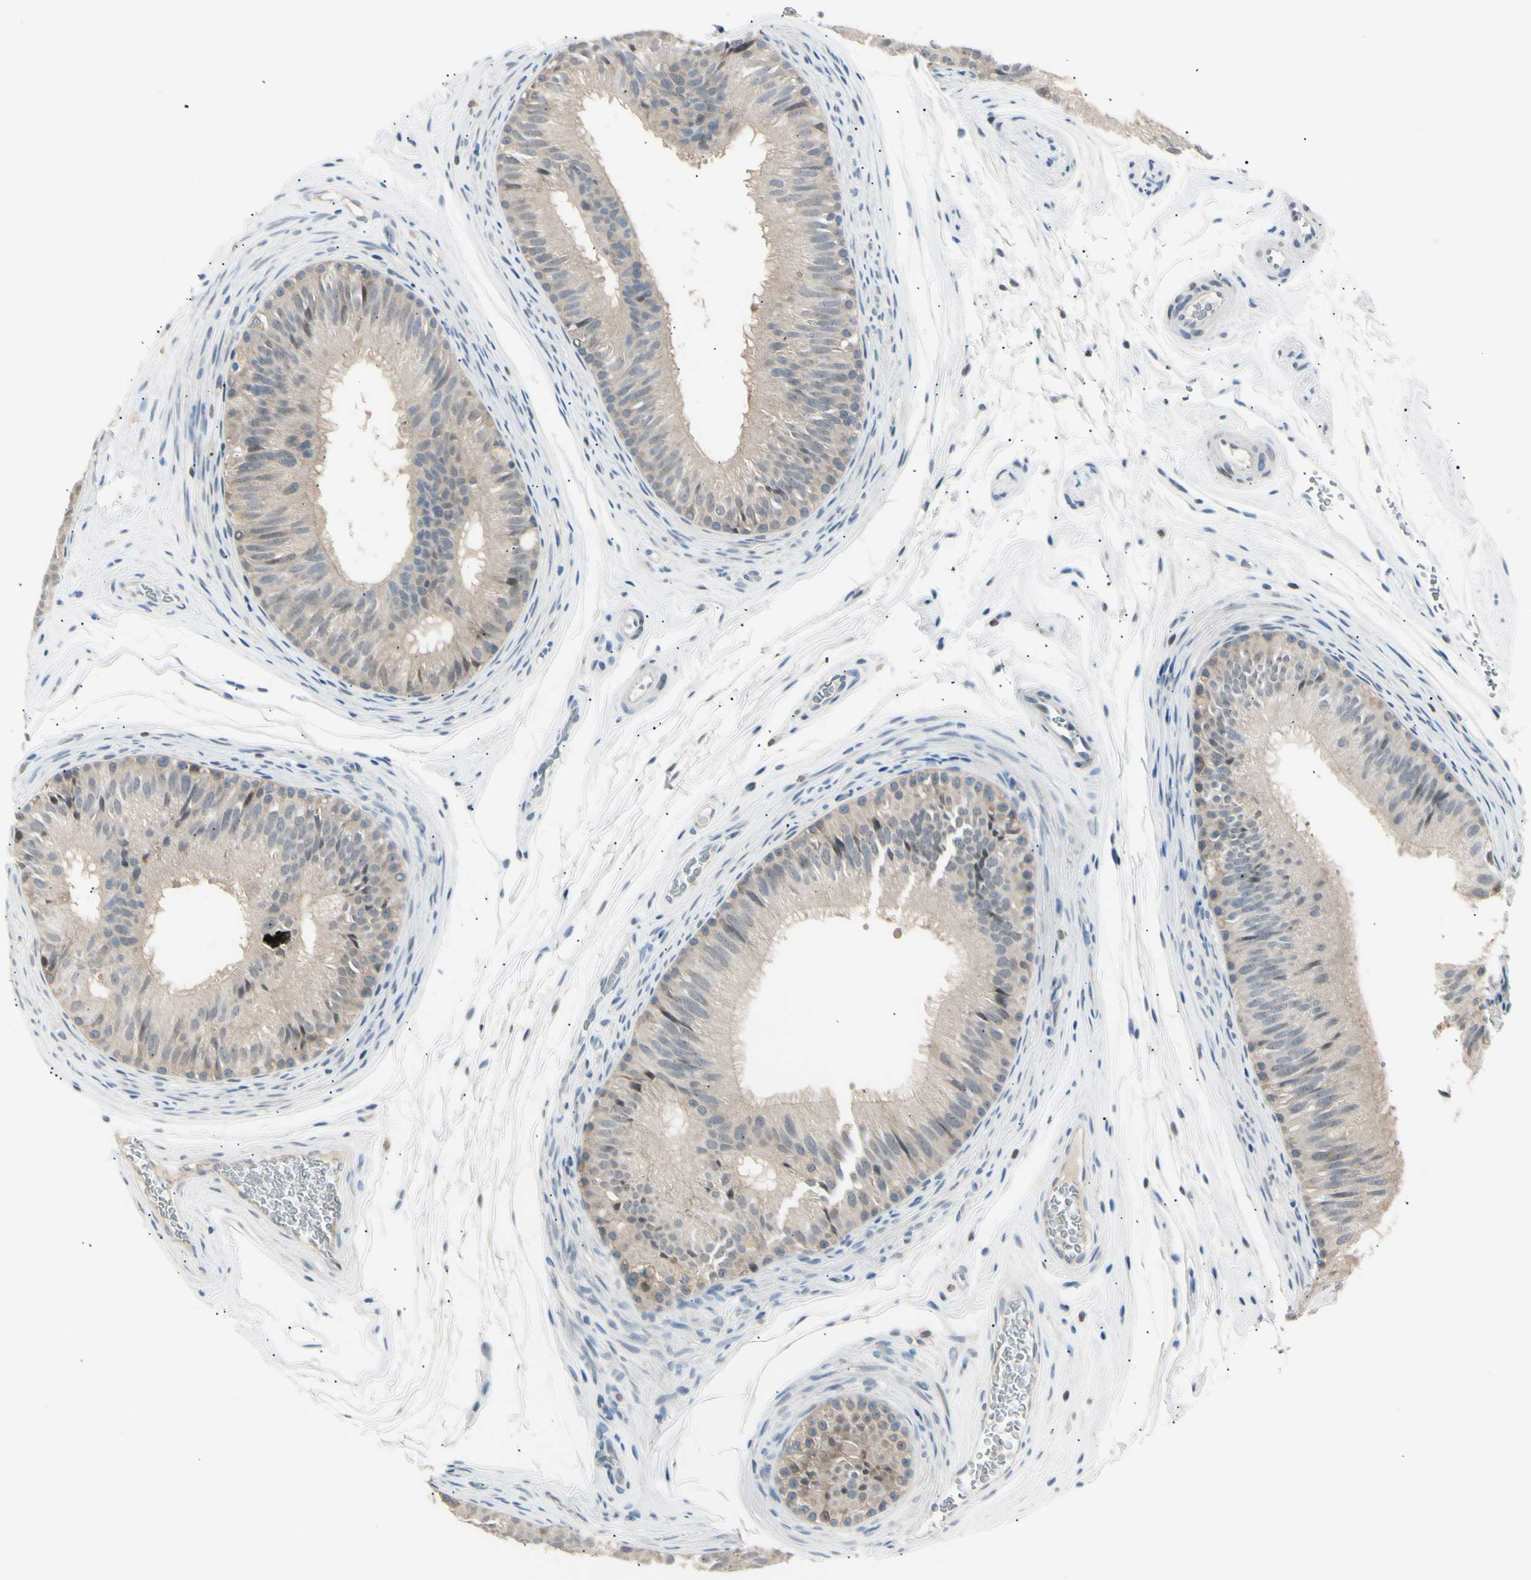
{"staining": {"intensity": "weak", "quantity": ">75%", "location": "cytoplasmic/membranous"}, "tissue": "epididymis", "cell_type": "Glandular cells", "image_type": "normal", "snomed": [{"axis": "morphology", "description": "Normal tissue, NOS"}, {"axis": "topography", "description": "Epididymis"}], "caption": "DAB (3,3'-diaminobenzidine) immunohistochemical staining of benign epididymis exhibits weak cytoplasmic/membranous protein expression in approximately >75% of glandular cells.", "gene": "LHPP", "patient": {"sex": "male", "age": 36}}